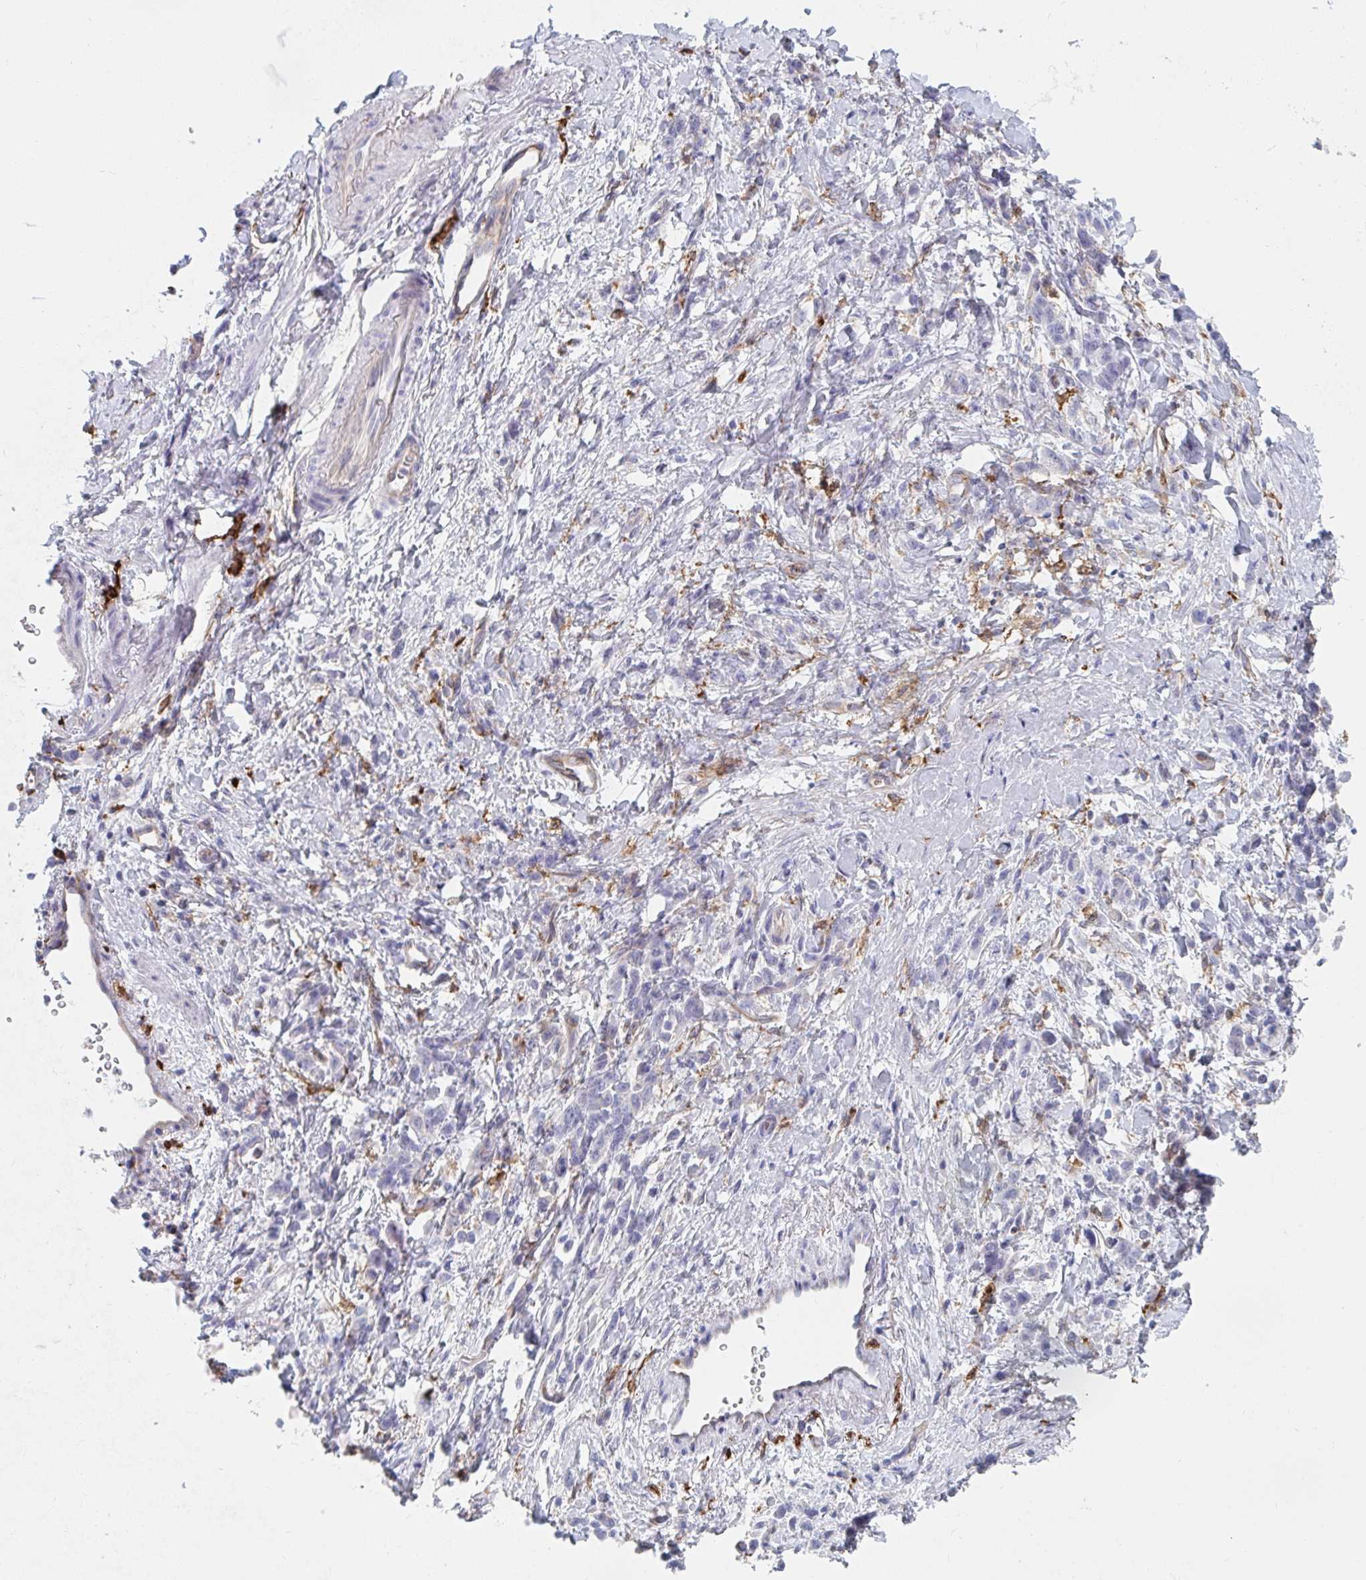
{"staining": {"intensity": "negative", "quantity": "none", "location": "none"}, "tissue": "stomach cancer", "cell_type": "Tumor cells", "image_type": "cancer", "snomed": [{"axis": "morphology", "description": "Adenocarcinoma, NOS"}, {"axis": "topography", "description": "Stomach"}], "caption": "This is an immunohistochemistry photomicrograph of human adenocarcinoma (stomach). There is no expression in tumor cells.", "gene": "DAB2", "patient": {"sex": "male", "age": 77}}